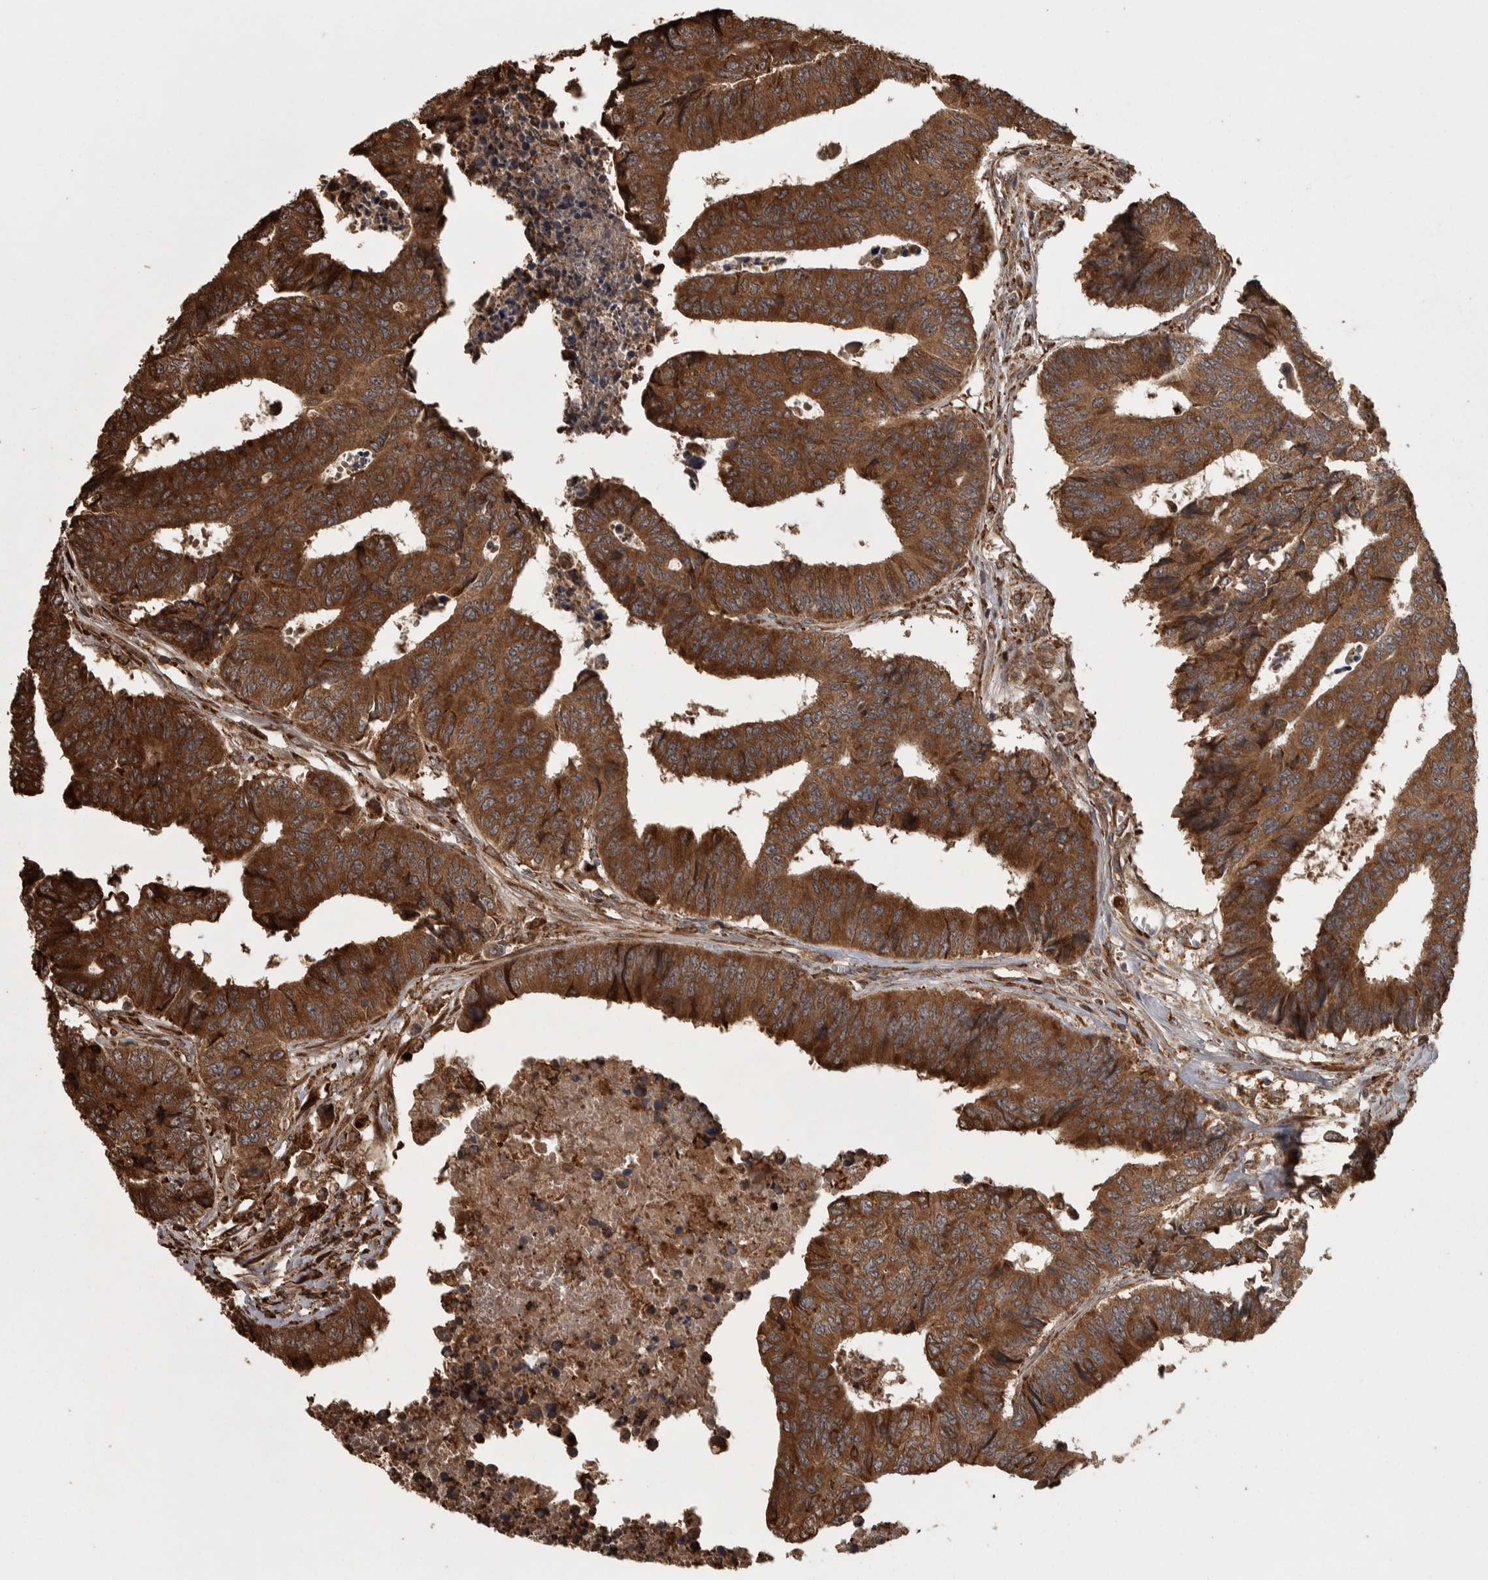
{"staining": {"intensity": "strong", "quantity": ">75%", "location": "cytoplasmic/membranous"}, "tissue": "colorectal cancer", "cell_type": "Tumor cells", "image_type": "cancer", "snomed": [{"axis": "morphology", "description": "Adenocarcinoma, NOS"}, {"axis": "topography", "description": "Rectum"}], "caption": "Brown immunohistochemical staining in human colorectal adenocarcinoma shows strong cytoplasmic/membranous expression in about >75% of tumor cells. Immunohistochemistry stains the protein of interest in brown and the nuclei are stained blue.", "gene": "AGBL3", "patient": {"sex": "male", "age": 84}}